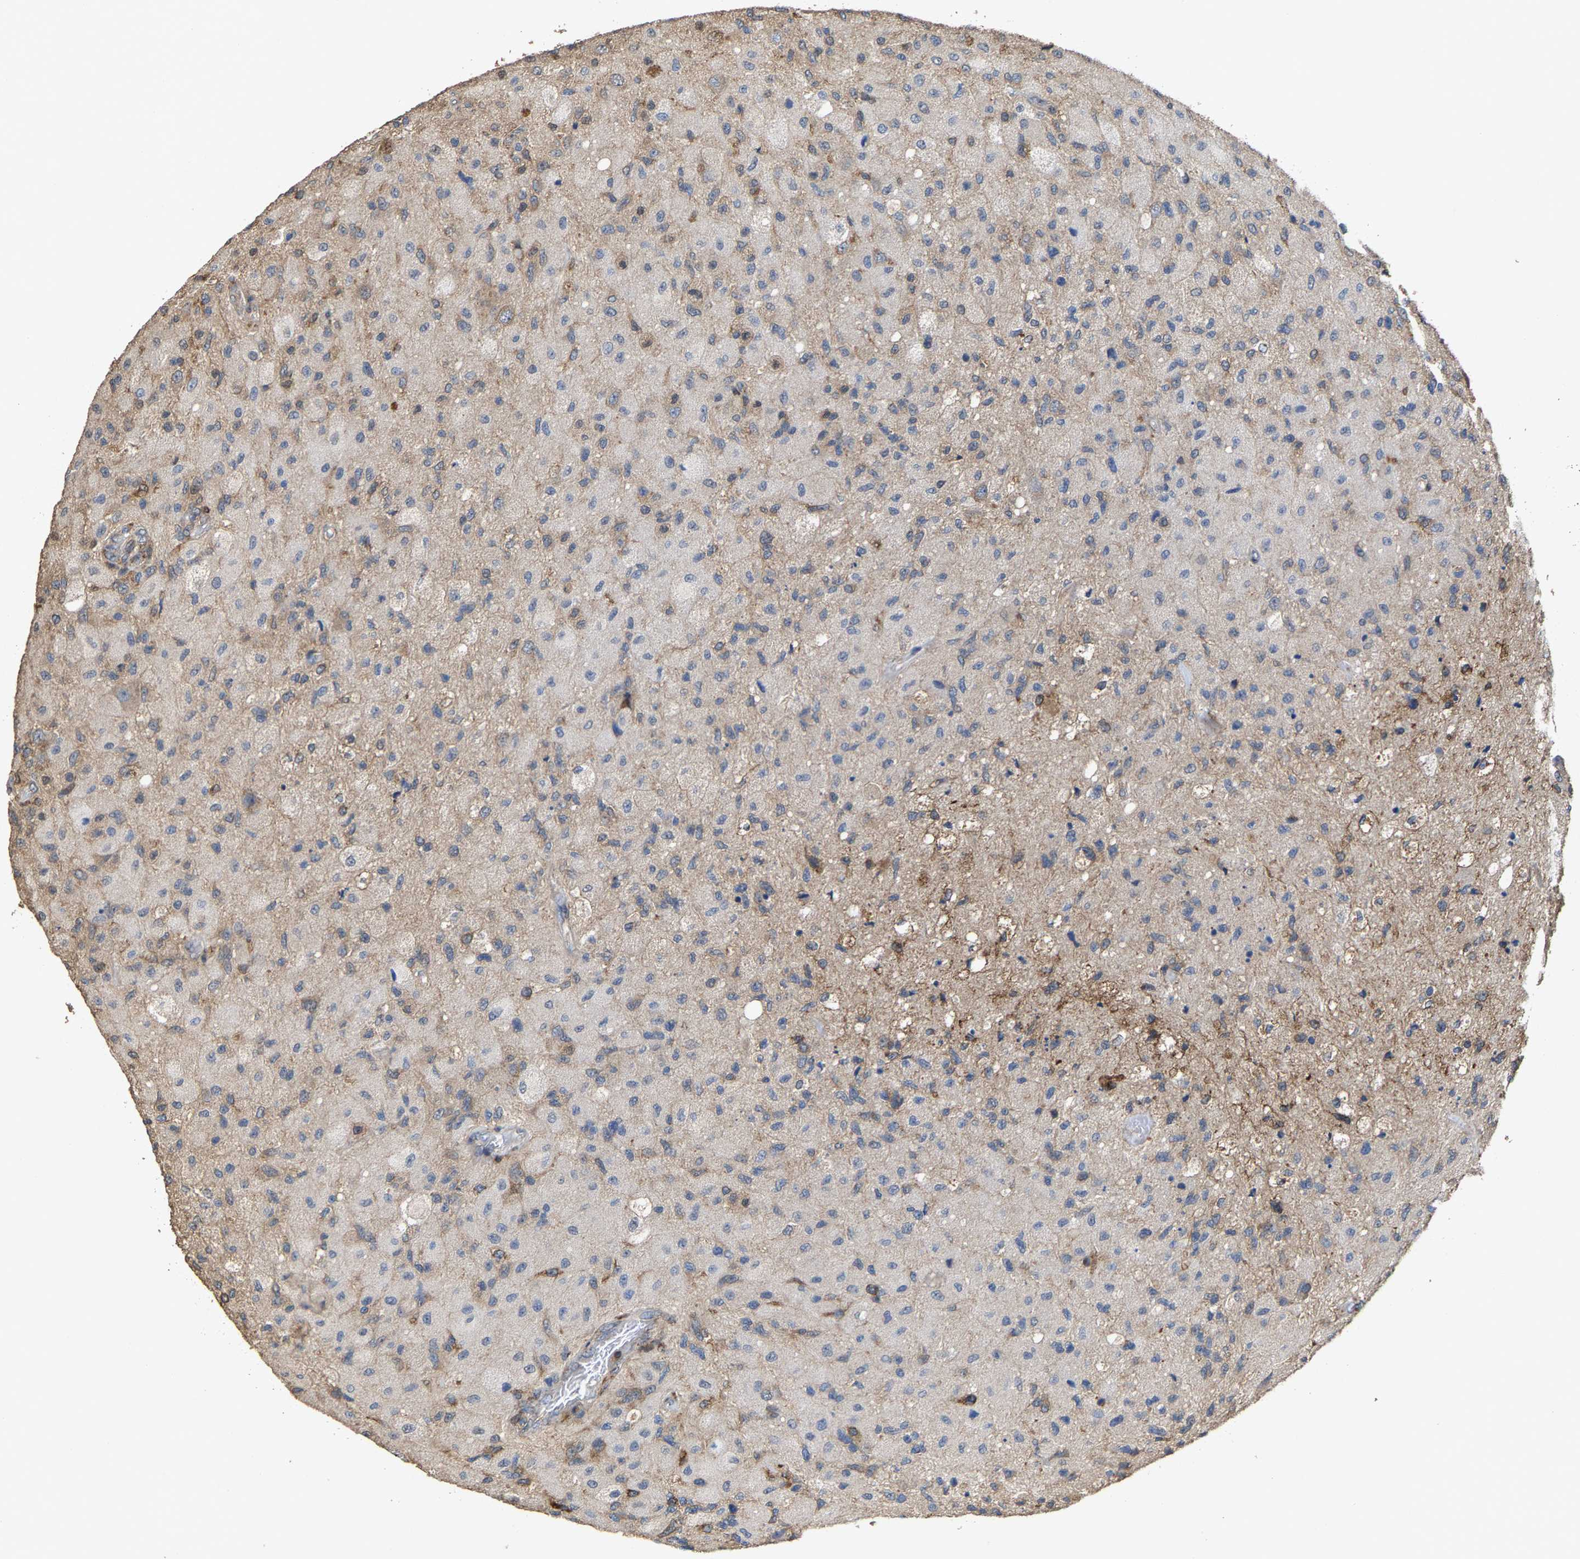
{"staining": {"intensity": "weak", "quantity": "<25%", "location": "cytoplasmic/membranous"}, "tissue": "glioma", "cell_type": "Tumor cells", "image_type": "cancer", "snomed": [{"axis": "morphology", "description": "Normal tissue, NOS"}, {"axis": "morphology", "description": "Glioma, malignant, High grade"}, {"axis": "topography", "description": "Cerebral cortex"}], "caption": "This is a histopathology image of immunohistochemistry (IHC) staining of malignant glioma (high-grade), which shows no expression in tumor cells. The staining is performed using DAB (3,3'-diaminobenzidine) brown chromogen with nuclei counter-stained in using hematoxylin.", "gene": "FGD3", "patient": {"sex": "male", "age": 77}}